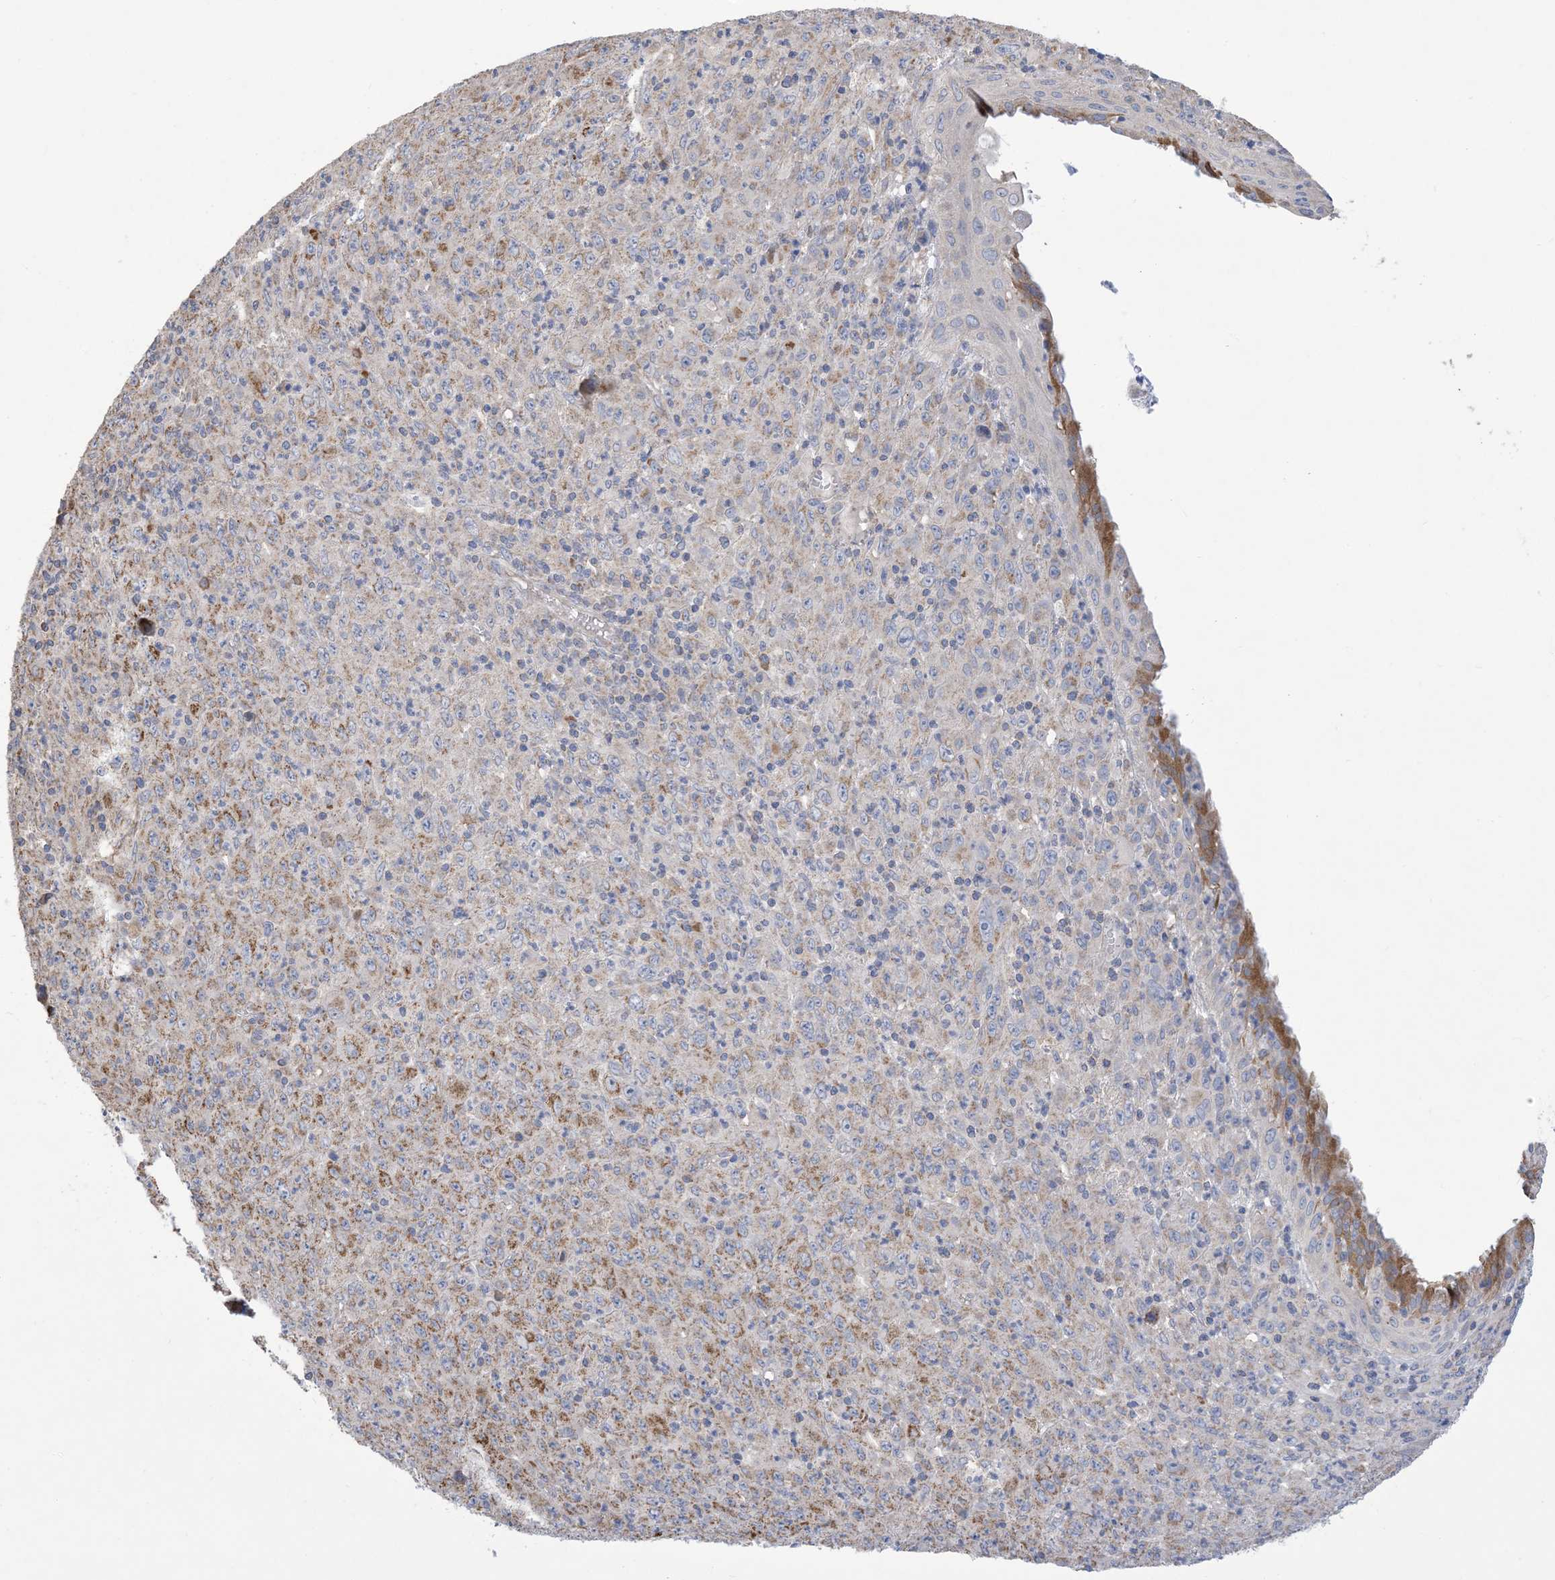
{"staining": {"intensity": "moderate", "quantity": "<25%", "location": "cytoplasmic/membranous"}, "tissue": "melanoma", "cell_type": "Tumor cells", "image_type": "cancer", "snomed": [{"axis": "morphology", "description": "Malignant melanoma, Metastatic site"}, {"axis": "topography", "description": "Skin"}], "caption": "Melanoma stained with IHC shows moderate cytoplasmic/membranous staining in approximately <25% of tumor cells. (DAB IHC with brightfield microscopy, high magnification).", "gene": "CLEC16A", "patient": {"sex": "female", "age": 56}}